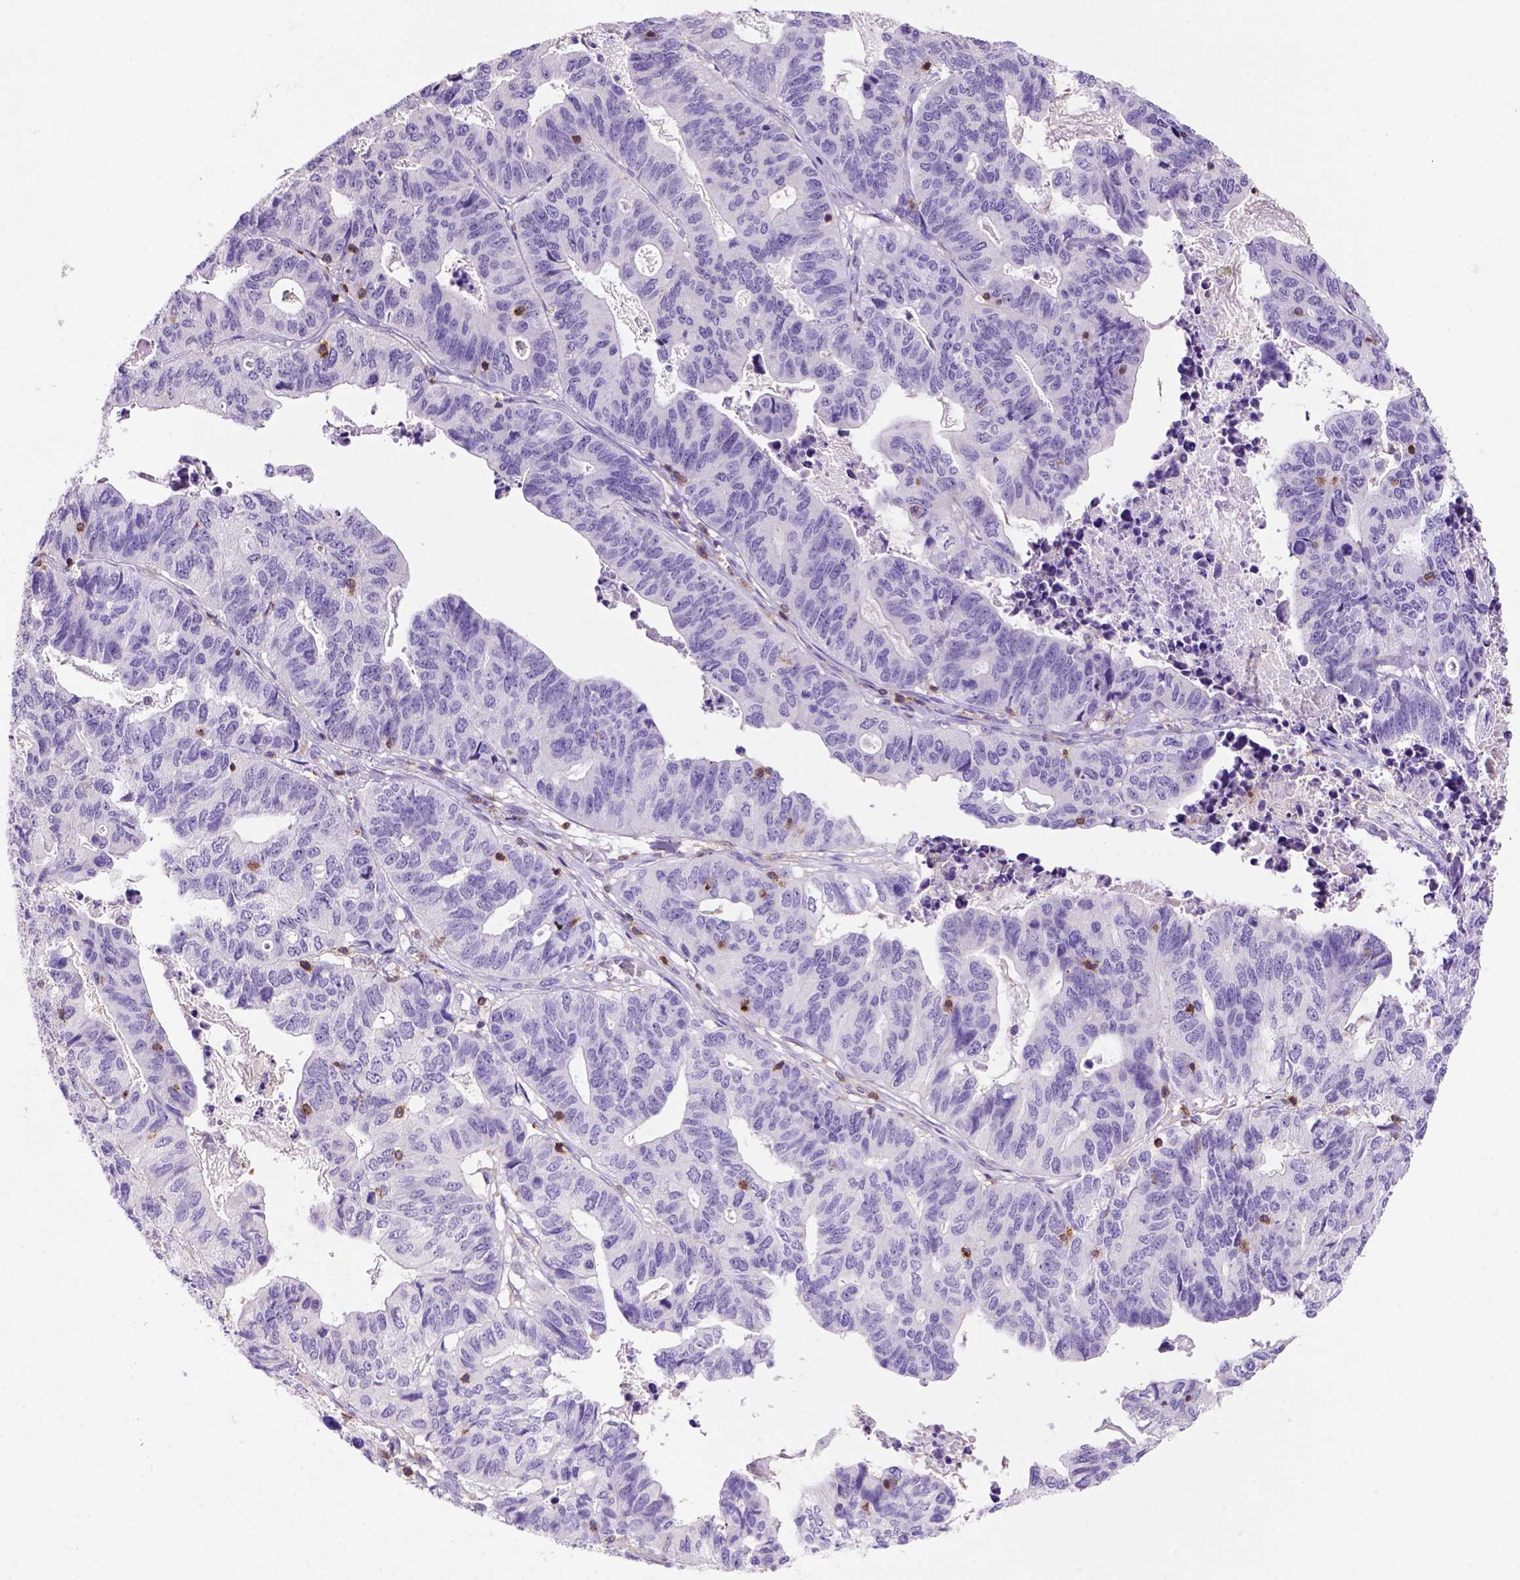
{"staining": {"intensity": "negative", "quantity": "none", "location": "none"}, "tissue": "stomach cancer", "cell_type": "Tumor cells", "image_type": "cancer", "snomed": [{"axis": "morphology", "description": "Adenocarcinoma, NOS"}, {"axis": "topography", "description": "Stomach, upper"}], "caption": "This is an immunohistochemistry (IHC) micrograph of stomach cancer. There is no expression in tumor cells.", "gene": "INPP5D", "patient": {"sex": "female", "age": 67}}